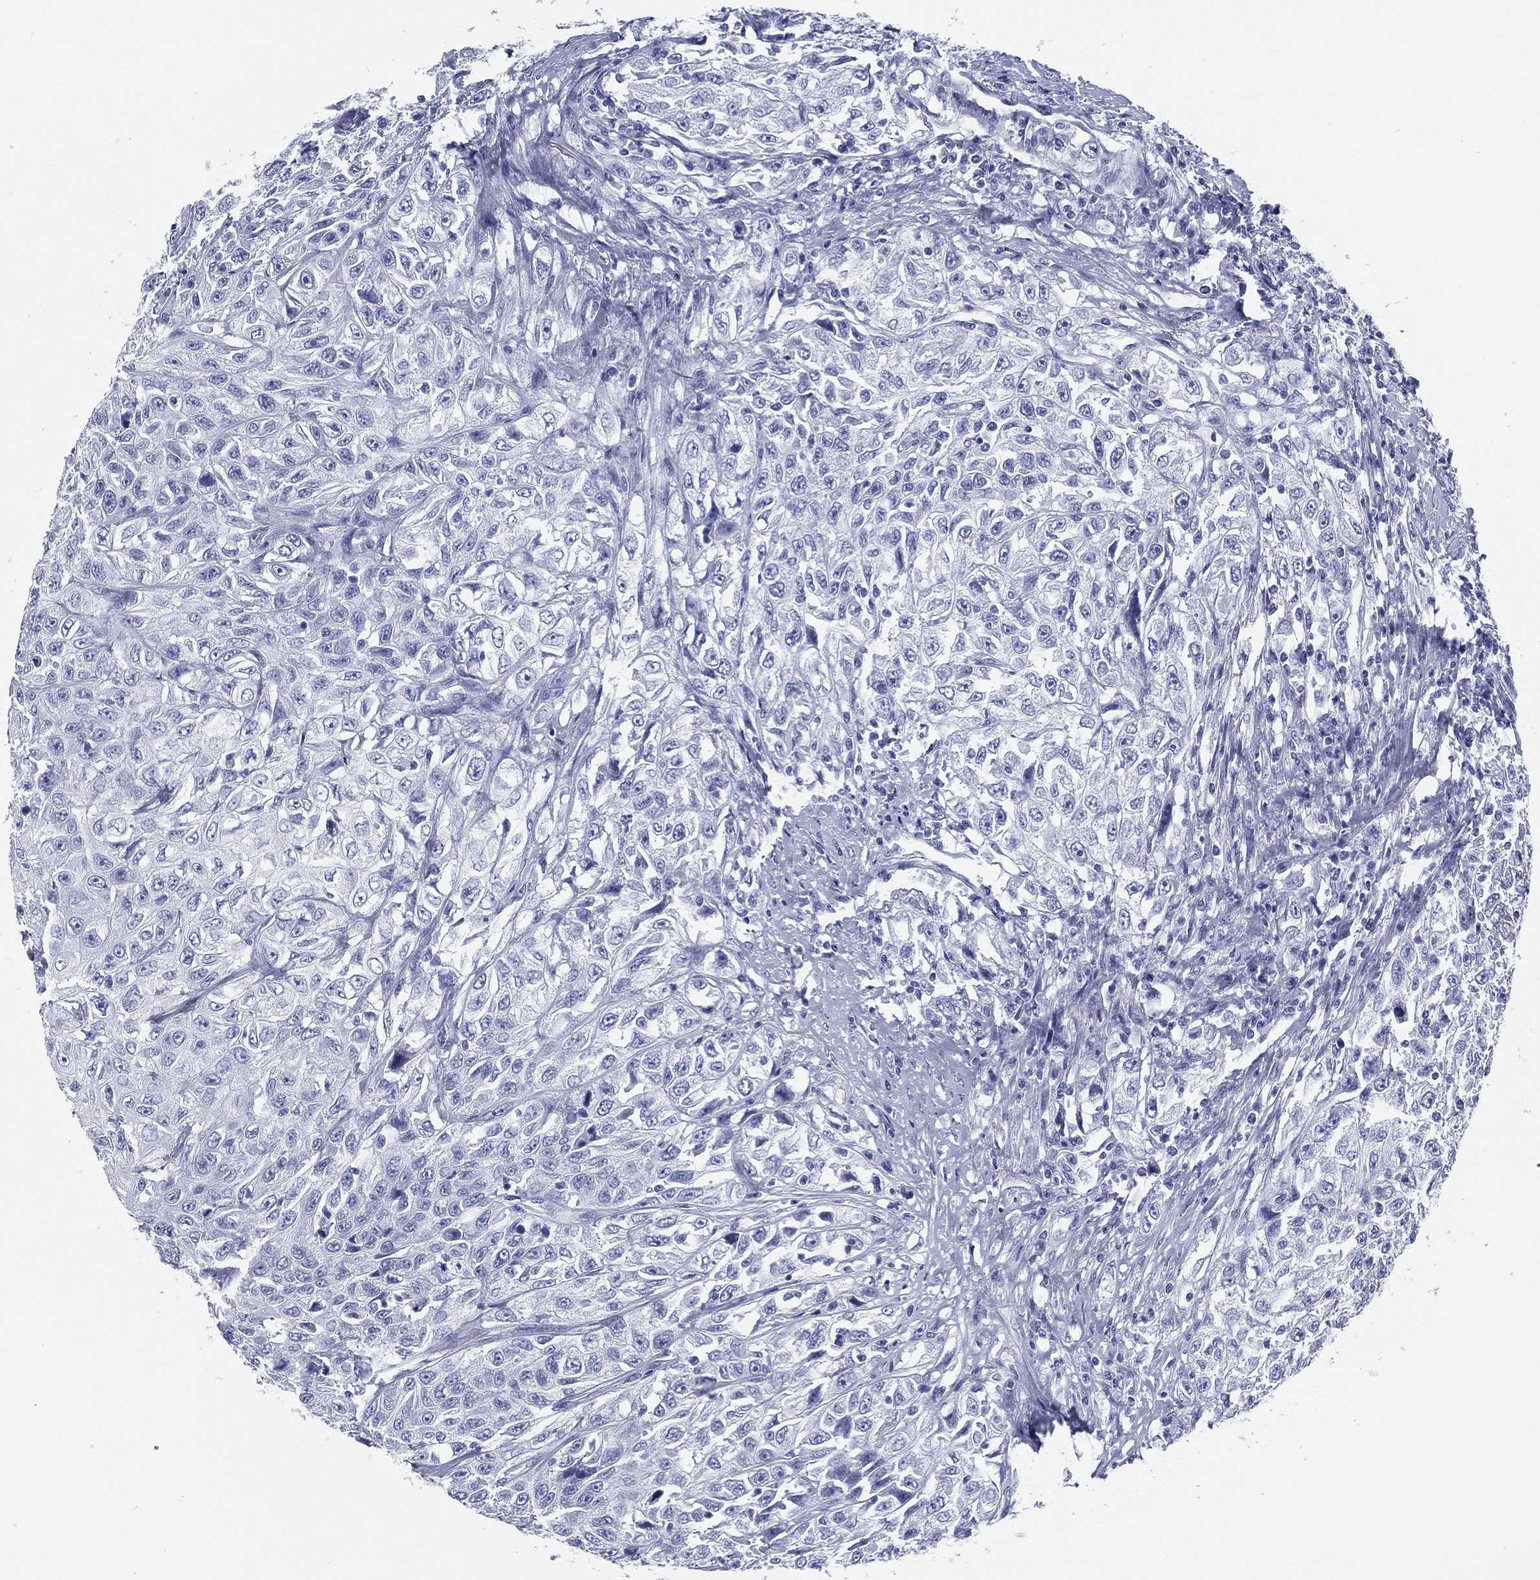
{"staining": {"intensity": "negative", "quantity": "none", "location": "none"}, "tissue": "urothelial cancer", "cell_type": "Tumor cells", "image_type": "cancer", "snomed": [{"axis": "morphology", "description": "Urothelial carcinoma, High grade"}, {"axis": "topography", "description": "Urinary bladder"}], "caption": "Tumor cells show no significant protein staining in high-grade urothelial carcinoma.", "gene": "TMEM252", "patient": {"sex": "female", "age": 56}}